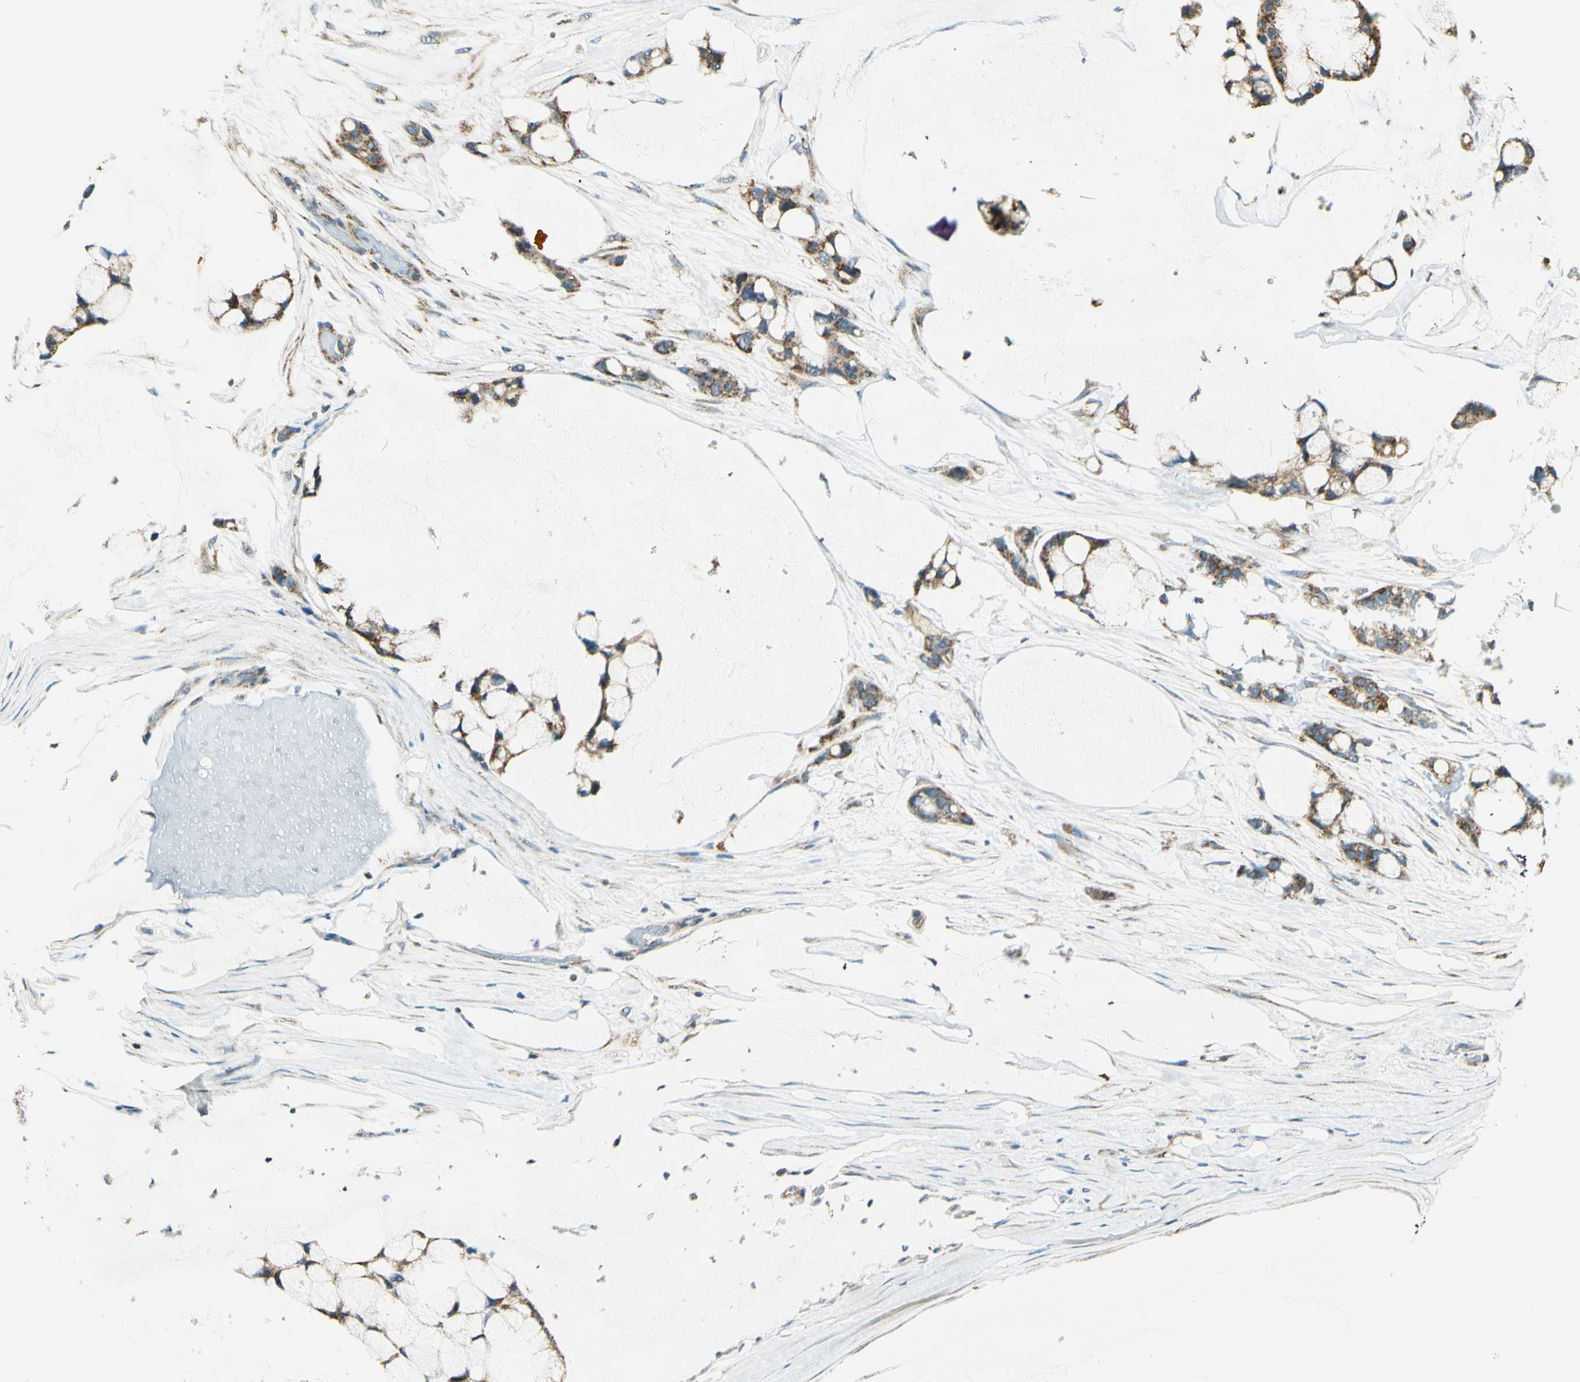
{"staining": {"intensity": "strong", "quantity": ">75%", "location": "cytoplasmic/membranous"}, "tissue": "ovarian cancer", "cell_type": "Tumor cells", "image_type": "cancer", "snomed": [{"axis": "morphology", "description": "Cystadenocarcinoma, mucinous, NOS"}, {"axis": "topography", "description": "Ovary"}], "caption": "This photomicrograph exhibits immunohistochemistry staining of human mucinous cystadenocarcinoma (ovarian), with high strong cytoplasmic/membranous expression in approximately >75% of tumor cells.", "gene": "EPHB3", "patient": {"sex": "female", "age": 39}}